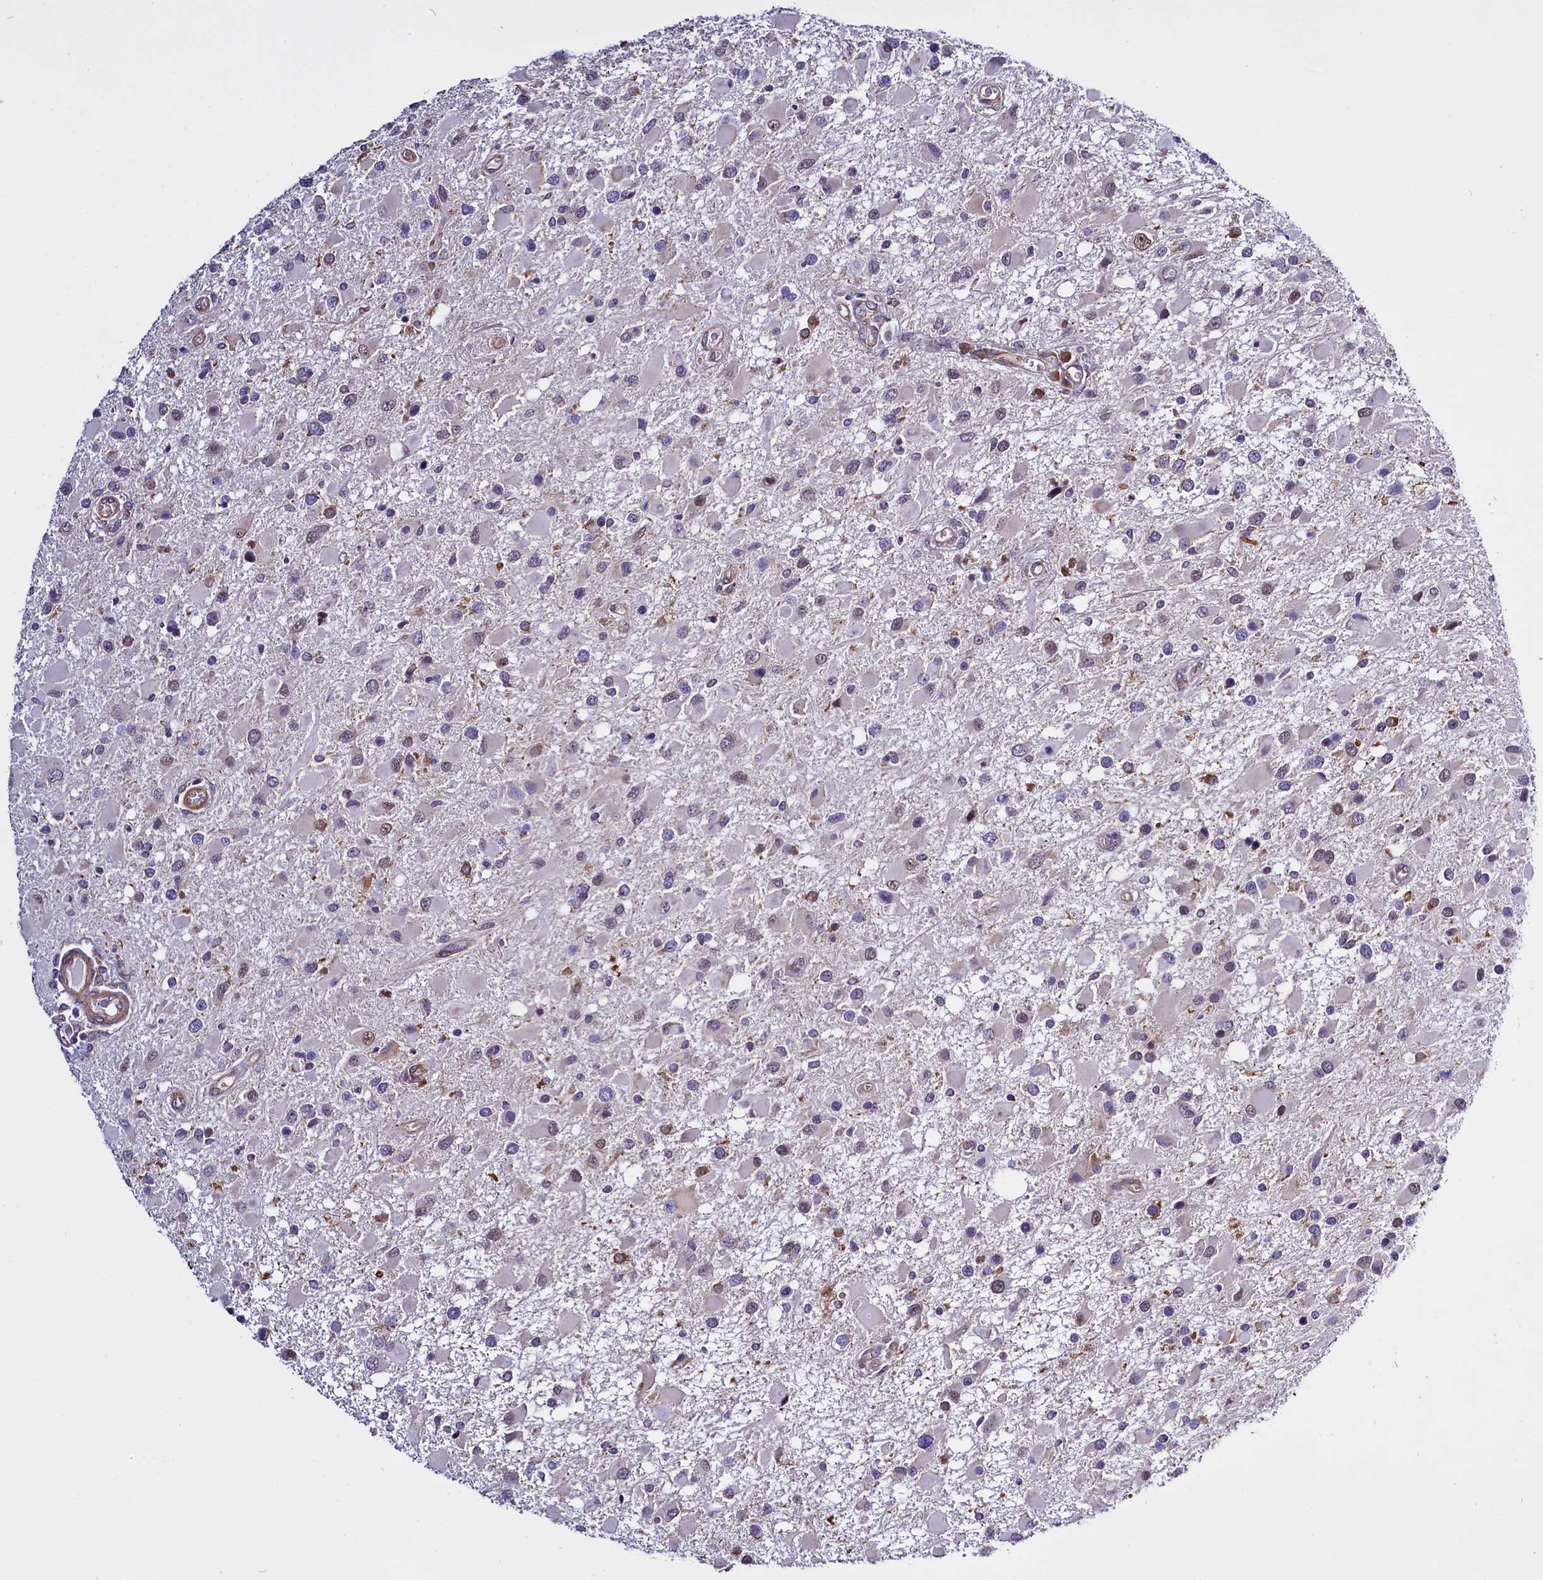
{"staining": {"intensity": "negative", "quantity": "none", "location": "none"}, "tissue": "glioma", "cell_type": "Tumor cells", "image_type": "cancer", "snomed": [{"axis": "morphology", "description": "Glioma, malignant, High grade"}, {"axis": "topography", "description": "Brain"}], "caption": "Tumor cells are negative for protein expression in human glioma.", "gene": "UACA", "patient": {"sex": "male", "age": 53}}